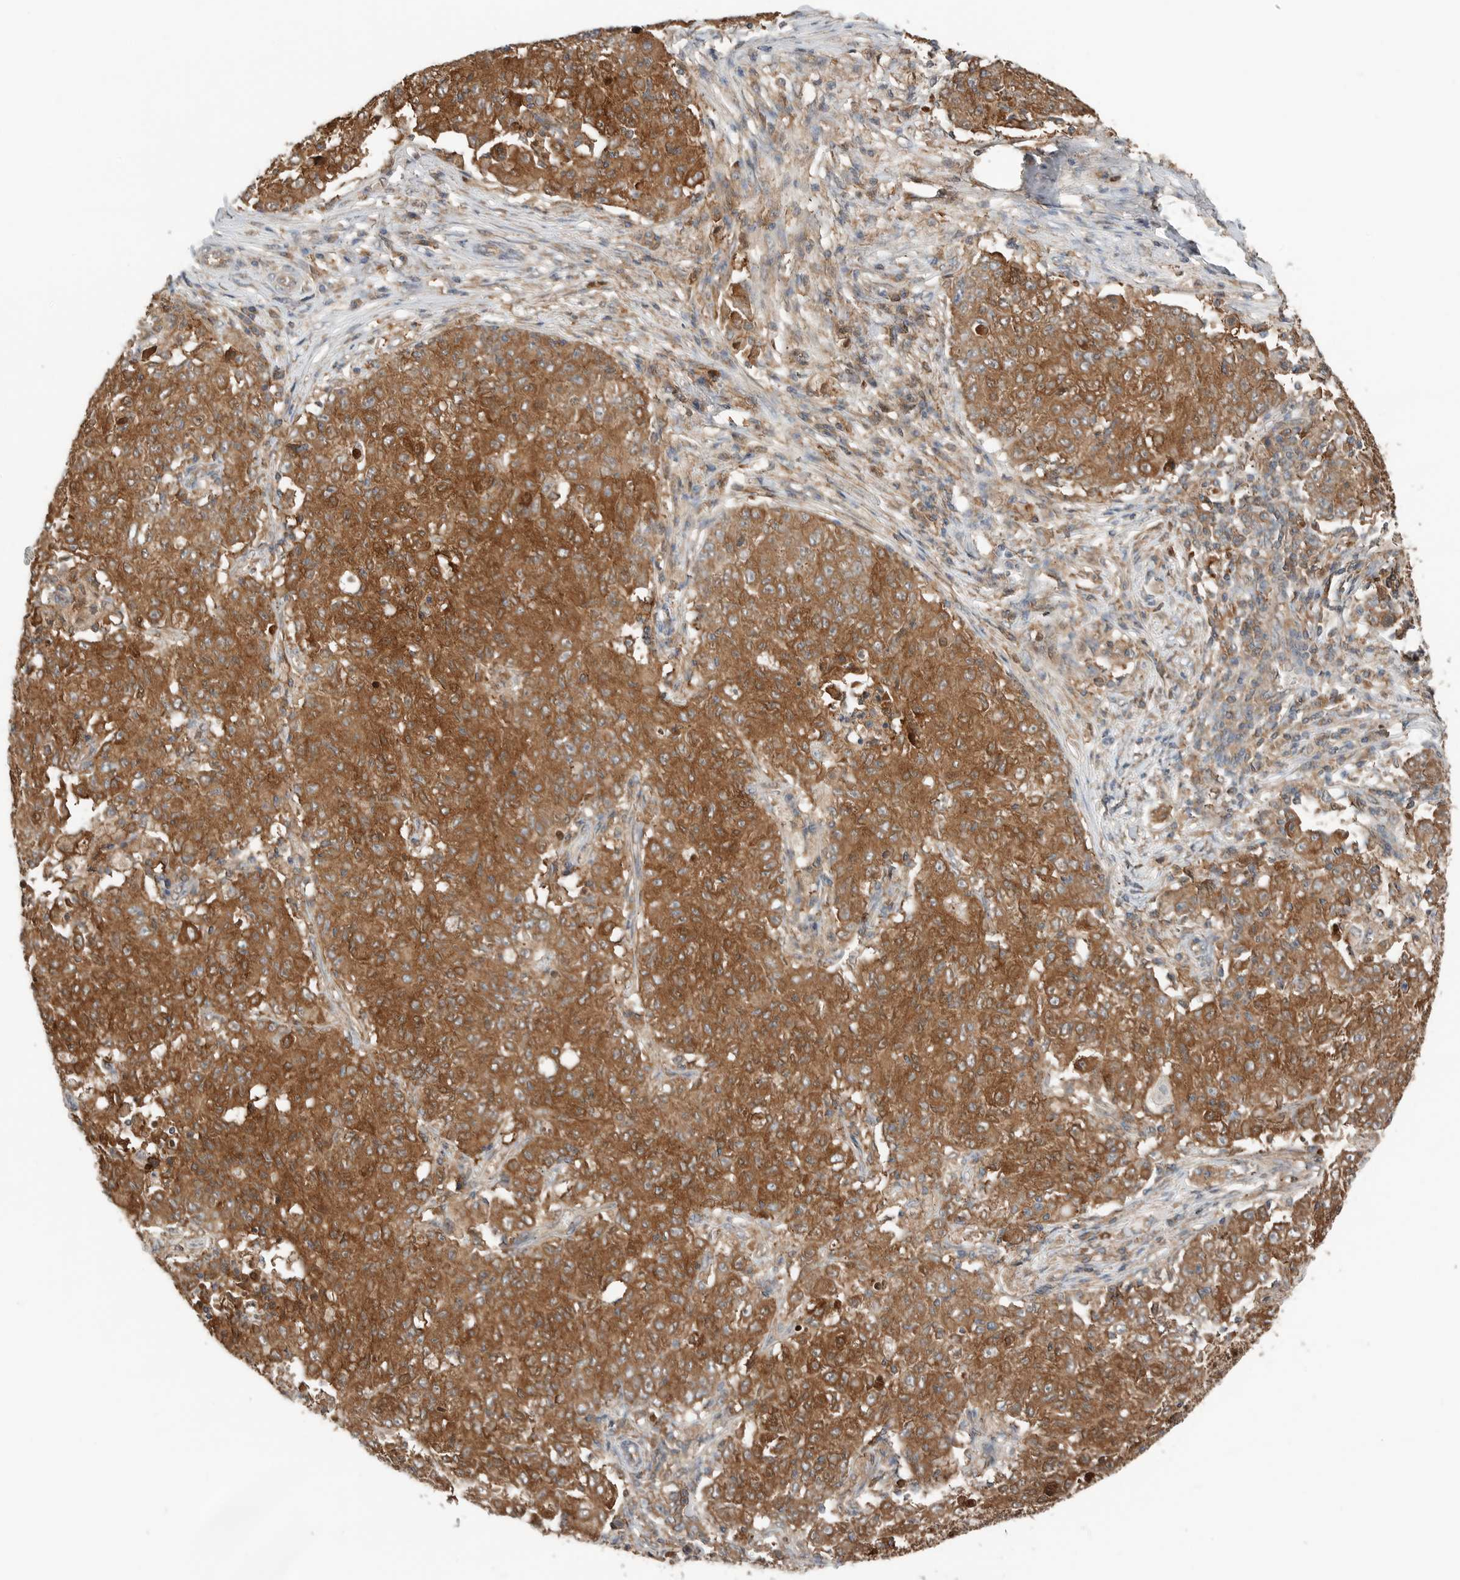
{"staining": {"intensity": "moderate", "quantity": ">75%", "location": "cytoplasmic/membranous"}, "tissue": "ovarian cancer", "cell_type": "Tumor cells", "image_type": "cancer", "snomed": [{"axis": "morphology", "description": "Carcinoma, endometroid"}, {"axis": "topography", "description": "Ovary"}], "caption": "Immunohistochemical staining of ovarian cancer (endometroid carcinoma) reveals medium levels of moderate cytoplasmic/membranous positivity in approximately >75% of tumor cells.", "gene": "XPNPEP1", "patient": {"sex": "female", "age": 42}}